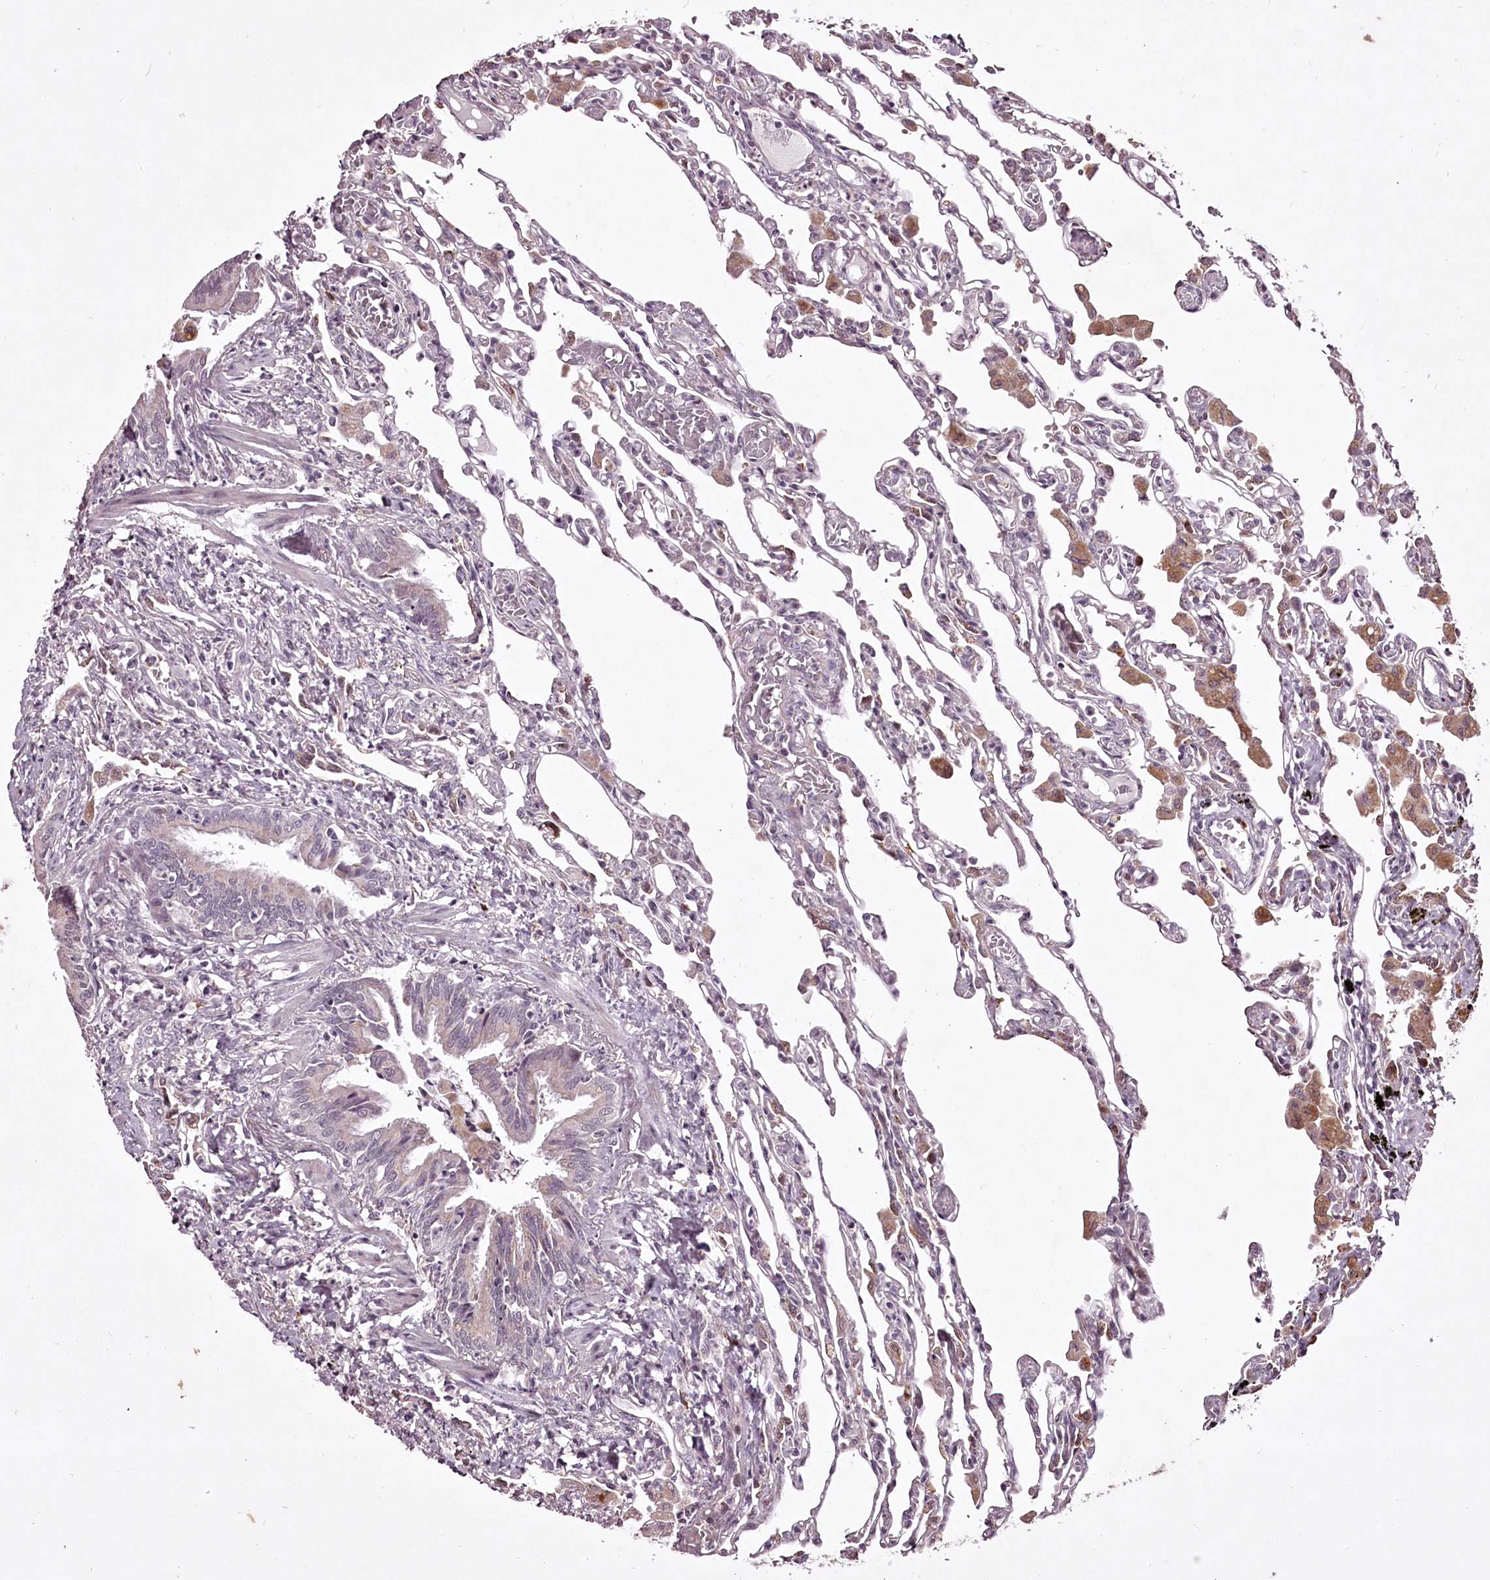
{"staining": {"intensity": "weak", "quantity": "<25%", "location": "cytoplasmic/membranous"}, "tissue": "lung", "cell_type": "Alveolar cells", "image_type": "normal", "snomed": [{"axis": "morphology", "description": "Normal tissue, NOS"}, {"axis": "topography", "description": "Bronchus"}, {"axis": "topography", "description": "Lung"}], "caption": "This is an immunohistochemistry (IHC) micrograph of unremarkable human lung. There is no expression in alveolar cells.", "gene": "ADRA1D", "patient": {"sex": "female", "age": 49}}